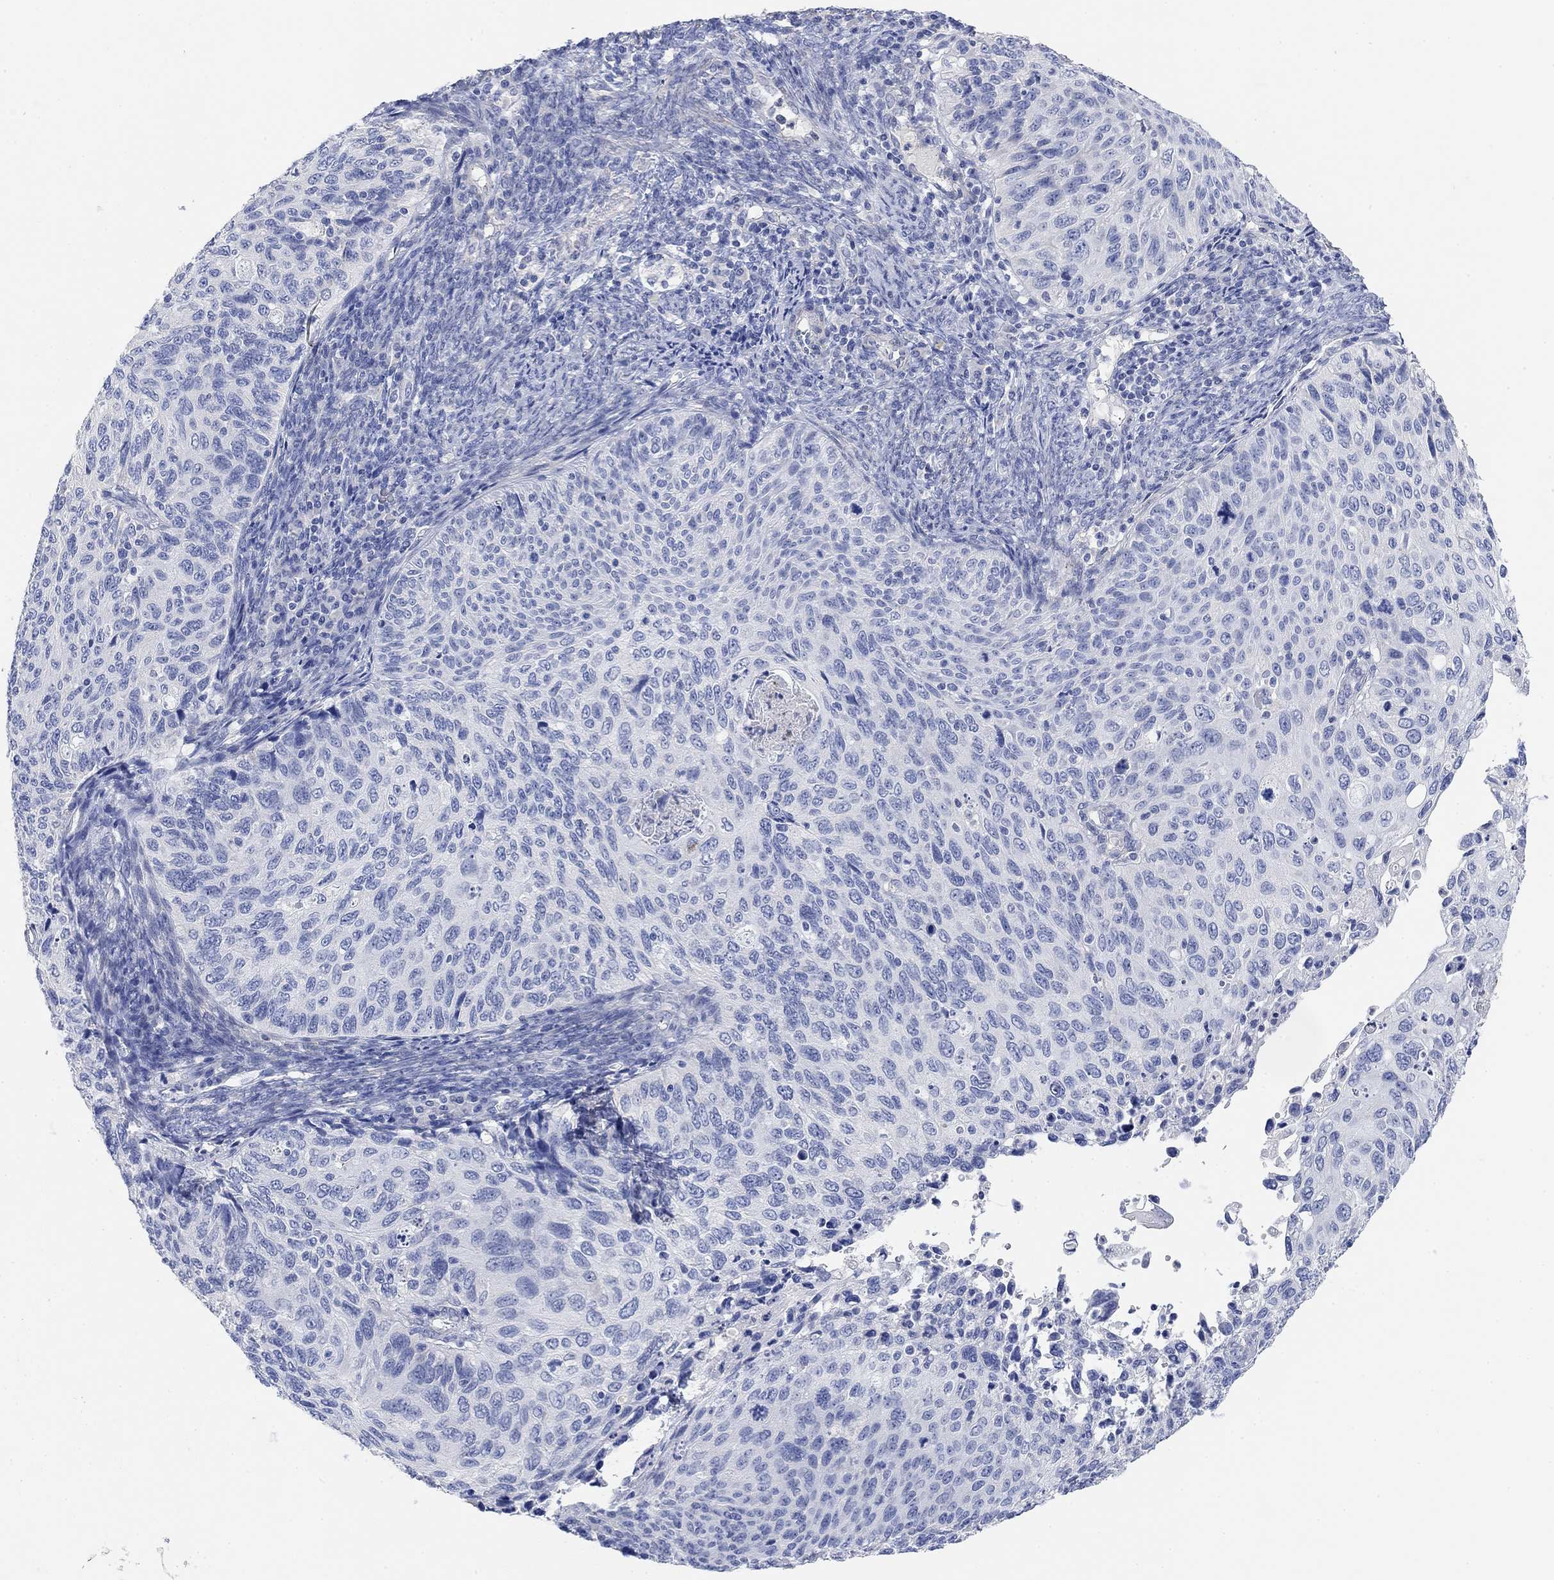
{"staining": {"intensity": "negative", "quantity": "none", "location": "none"}, "tissue": "cervical cancer", "cell_type": "Tumor cells", "image_type": "cancer", "snomed": [{"axis": "morphology", "description": "Squamous cell carcinoma, NOS"}, {"axis": "topography", "description": "Cervix"}], "caption": "Tumor cells are negative for protein expression in human cervical squamous cell carcinoma.", "gene": "VAT1L", "patient": {"sex": "female", "age": 70}}